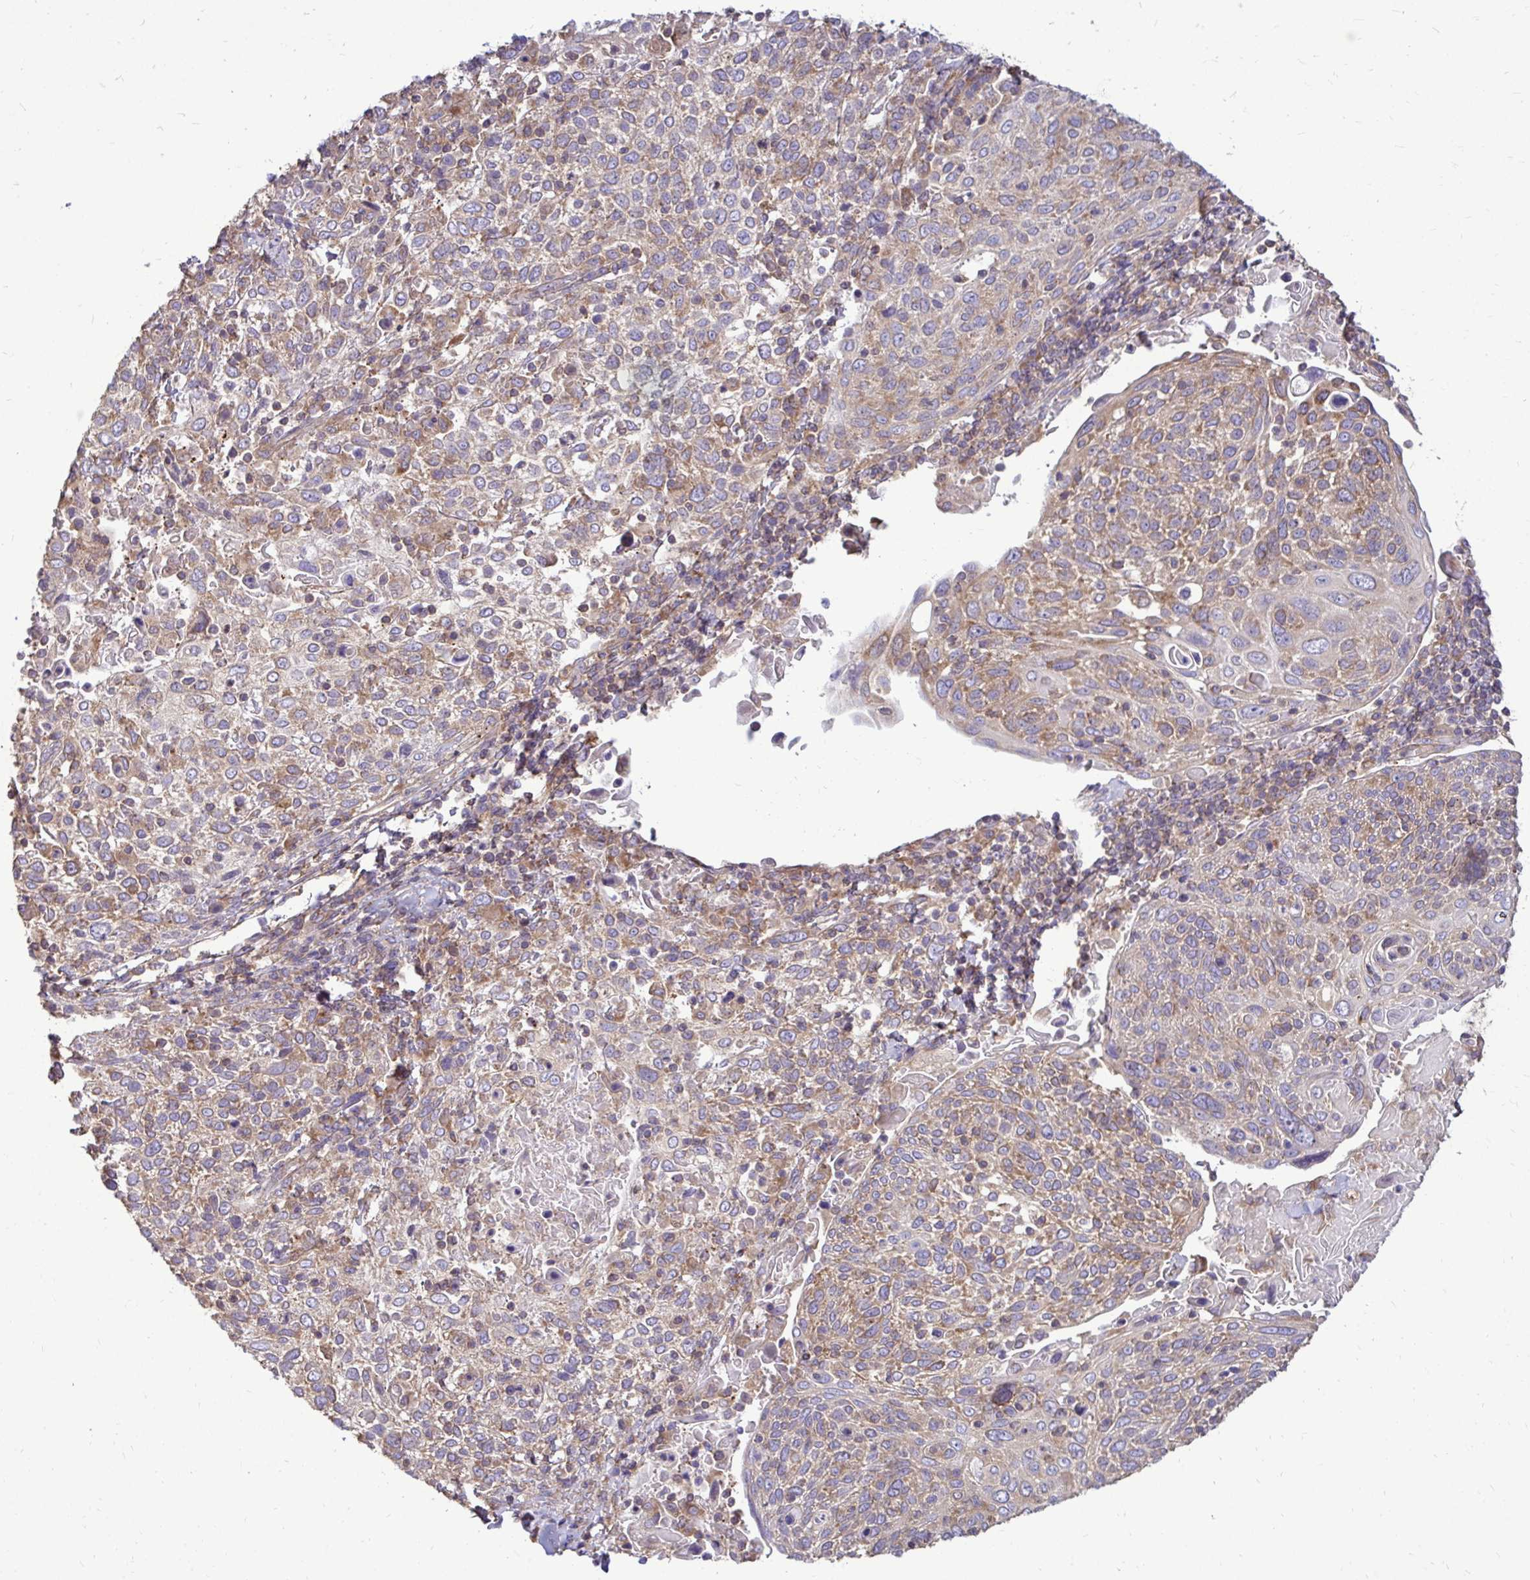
{"staining": {"intensity": "strong", "quantity": "25%-75%", "location": "cytoplasmic/membranous"}, "tissue": "cervical cancer", "cell_type": "Tumor cells", "image_type": "cancer", "snomed": [{"axis": "morphology", "description": "Squamous cell carcinoma, NOS"}, {"axis": "topography", "description": "Cervix"}], "caption": "Strong cytoplasmic/membranous positivity is identified in about 25%-75% of tumor cells in cervical cancer. (DAB (3,3'-diaminobenzidine) IHC, brown staining for protein, blue staining for nuclei).", "gene": "FMR1", "patient": {"sex": "female", "age": 61}}